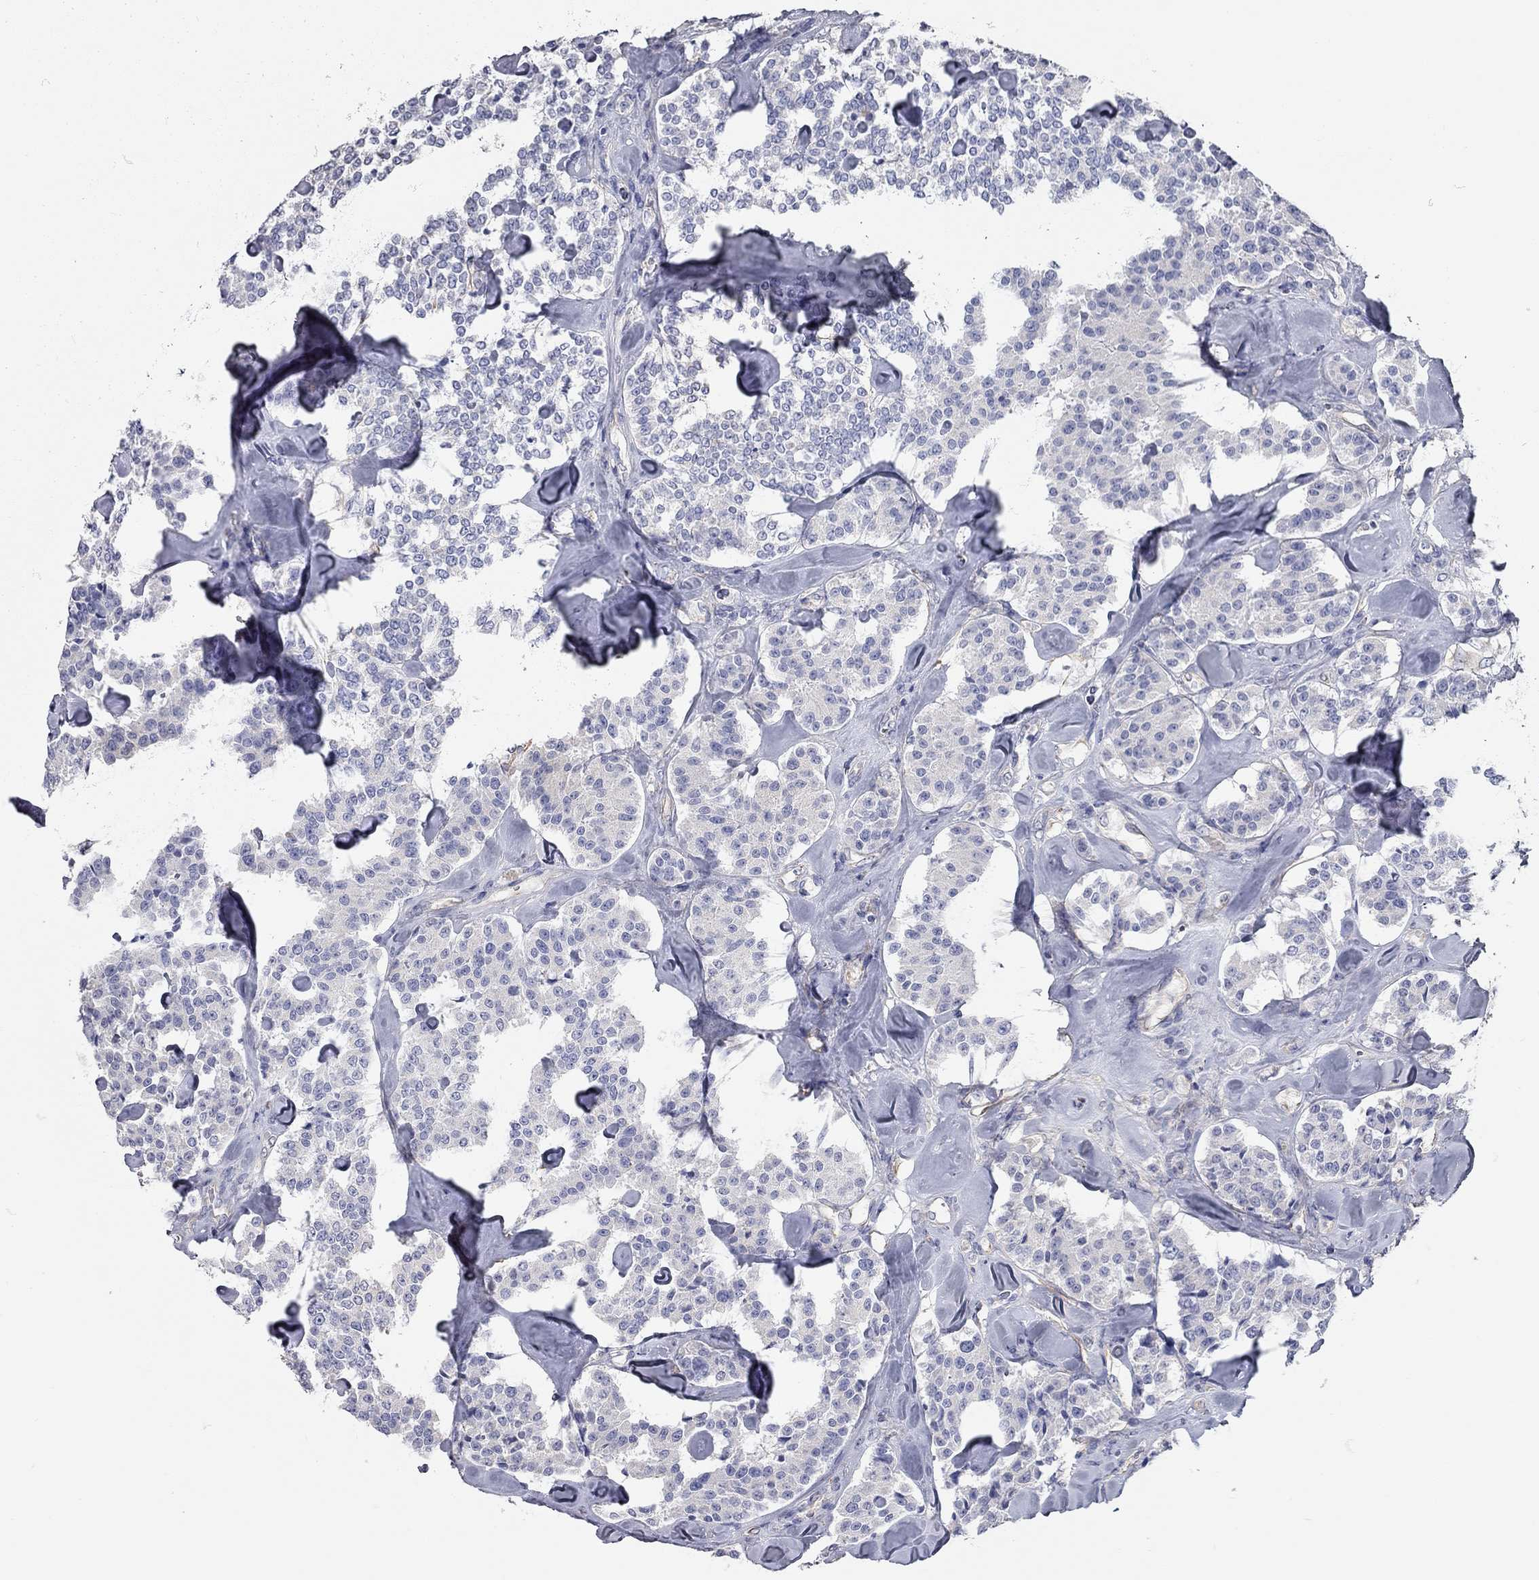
{"staining": {"intensity": "negative", "quantity": "none", "location": "none"}, "tissue": "carcinoid", "cell_type": "Tumor cells", "image_type": "cancer", "snomed": [{"axis": "morphology", "description": "Carcinoid, malignant, NOS"}, {"axis": "topography", "description": "Pancreas"}], "caption": "The histopathology image displays no significant staining in tumor cells of carcinoid.", "gene": "C10orf90", "patient": {"sex": "male", "age": 41}}